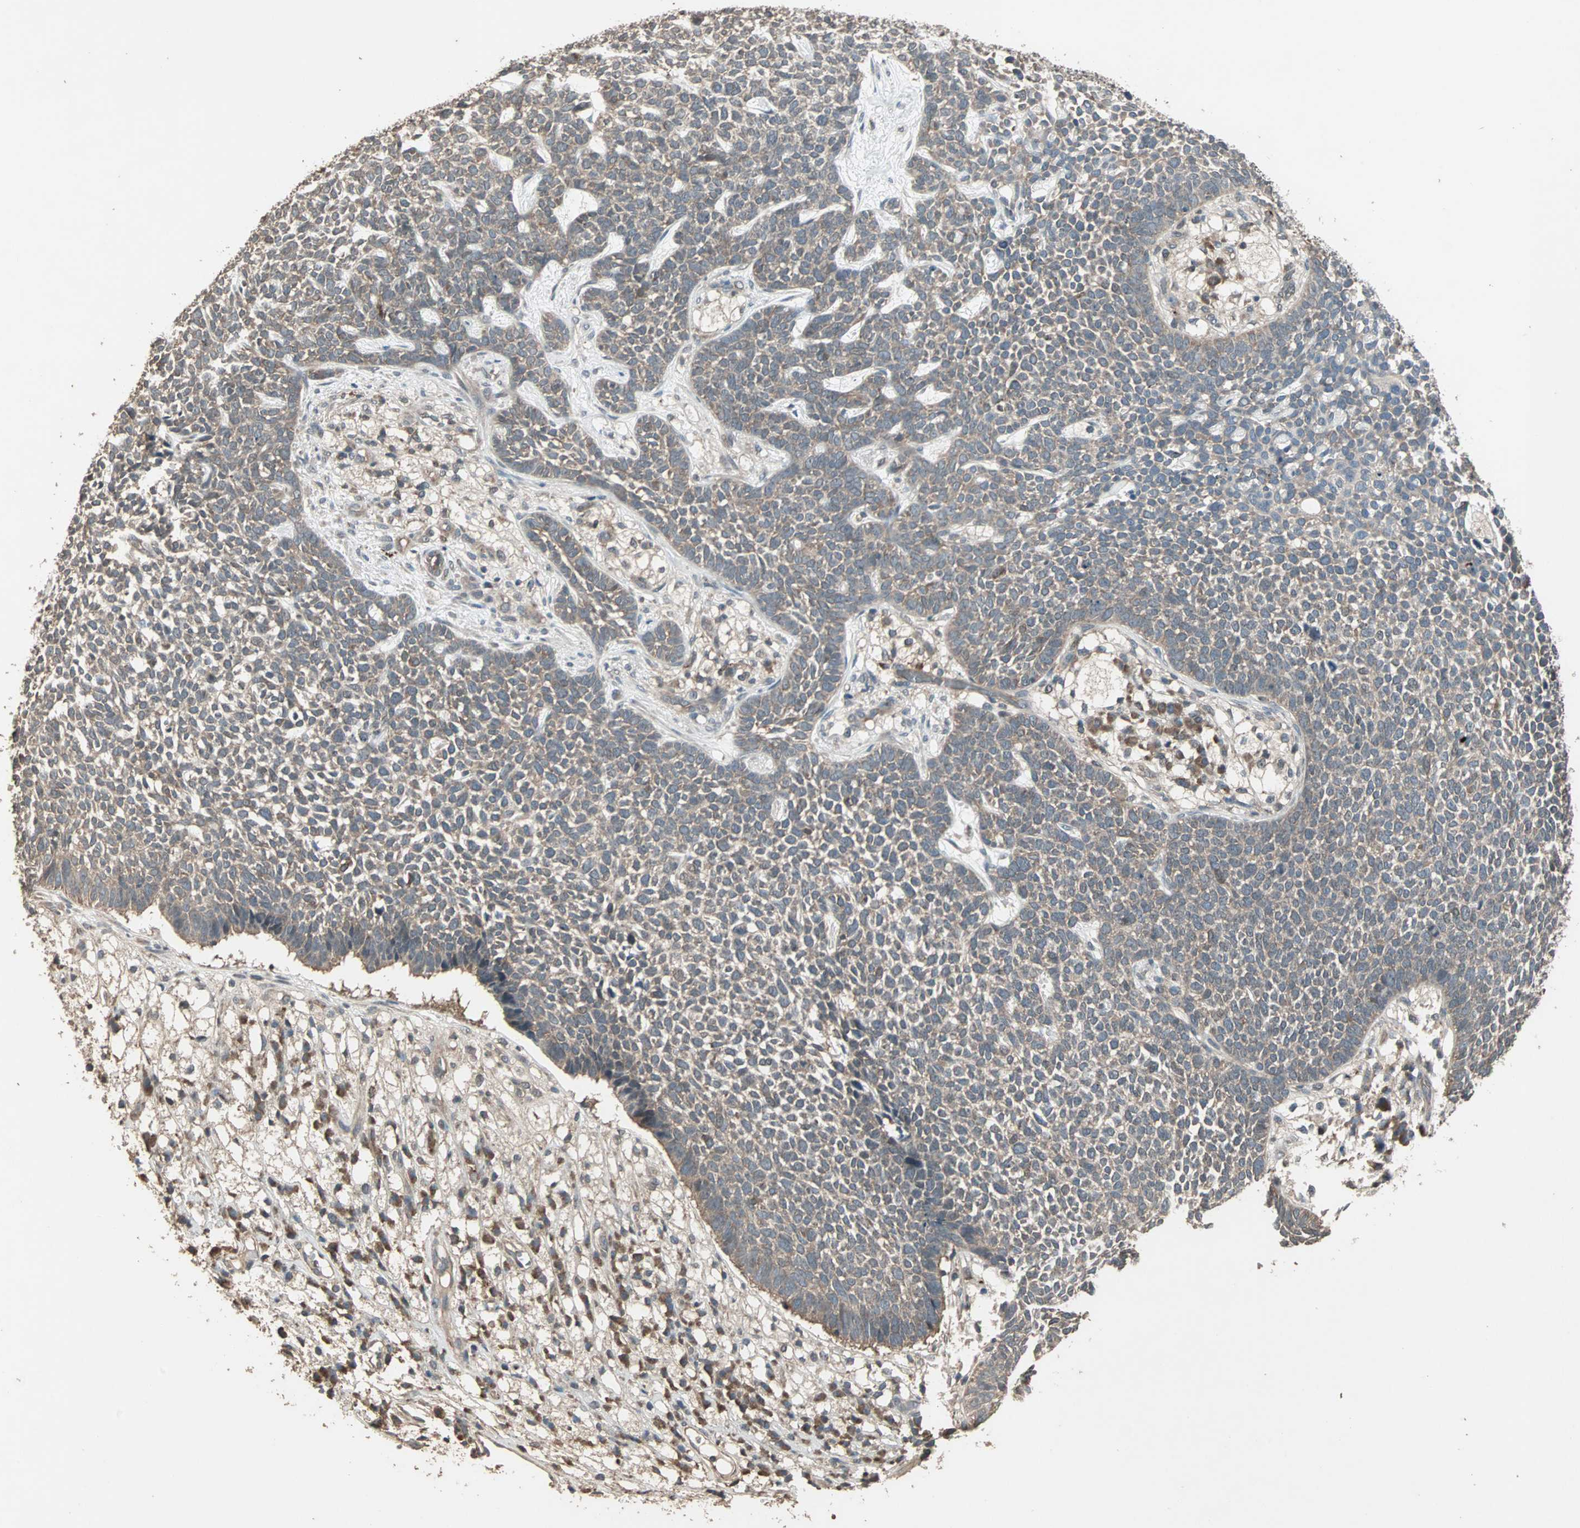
{"staining": {"intensity": "moderate", "quantity": ">75%", "location": "cytoplasmic/membranous"}, "tissue": "skin cancer", "cell_type": "Tumor cells", "image_type": "cancer", "snomed": [{"axis": "morphology", "description": "Basal cell carcinoma"}, {"axis": "topography", "description": "Skin"}], "caption": "Immunohistochemical staining of skin cancer (basal cell carcinoma) exhibits medium levels of moderate cytoplasmic/membranous protein staining in approximately >75% of tumor cells.", "gene": "UBAC1", "patient": {"sex": "female", "age": 84}}